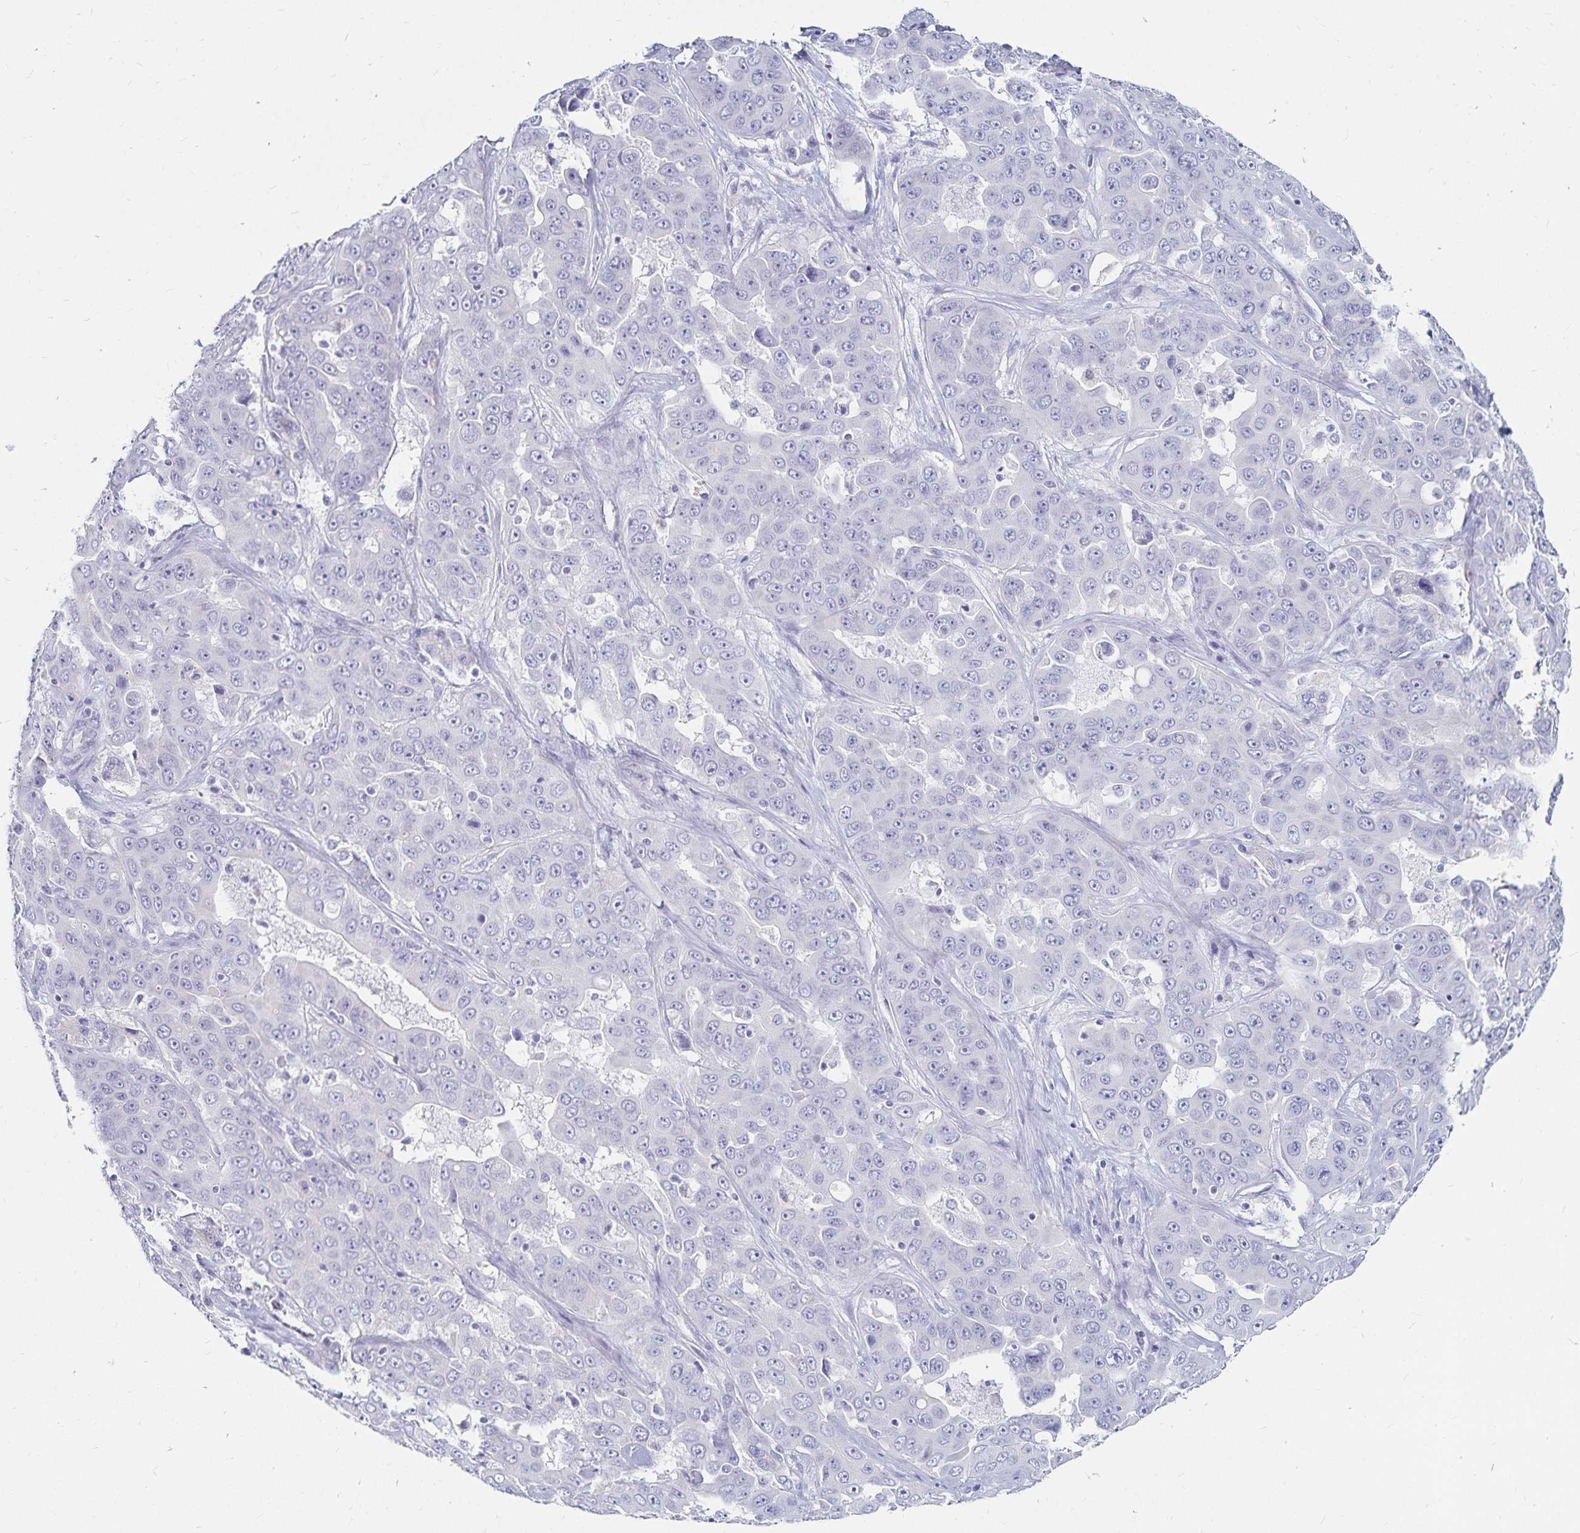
{"staining": {"intensity": "negative", "quantity": "none", "location": "none"}, "tissue": "liver cancer", "cell_type": "Tumor cells", "image_type": "cancer", "snomed": [{"axis": "morphology", "description": "Cholangiocarcinoma"}, {"axis": "topography", "description": "Liver"}], "caption": "DAB immunohistochemical staining of human liver cancer (cholangiocarcinoma) exhibits no significant expression in tumor cells. (DAB (3,3'-diaminobenzidine) immunohistochemistry, high magnification).", "gene": "TNIP1", "patient": {"sex": "female", "age": 52}}